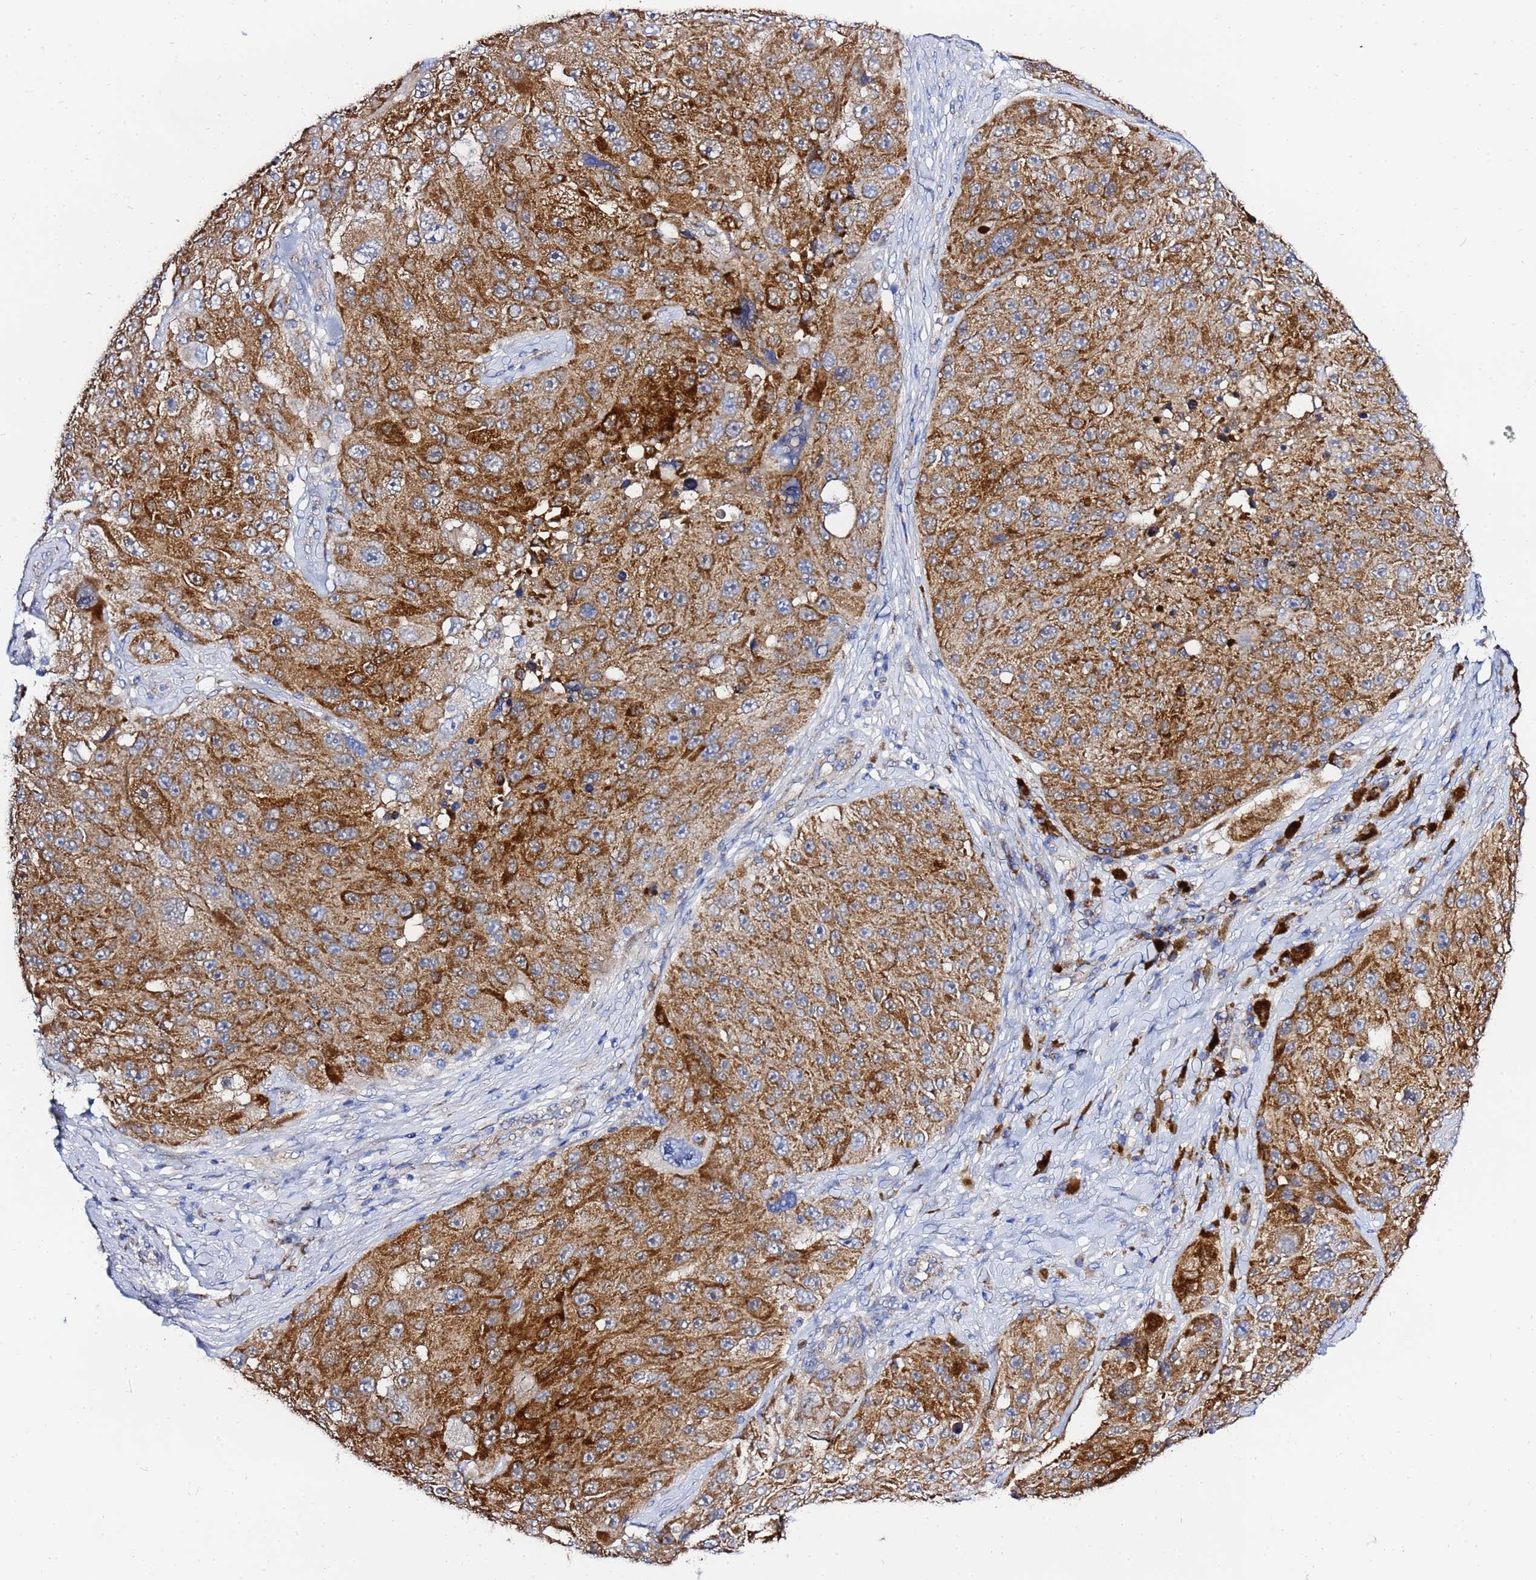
{"staining": {"intensity": "moderate", "quantity": ">75%", "location": "cytoplasmic/membranous"}, "tissue": "melanoma", "cell_type": "Tumor cells", "image_type": "cancer", "snomed": [{"axis": "morphology", "description": "Malignant melanoma, Metastatic site"}, {"axis": "topography", "description": "Lymph node"}], "caption": "Malignant melanoma (metastatic site) was stained to show a protein in brown. There is medium levels of moderate cytoplasmic/membranous positivity in approximately >75% of tumor cells. The staining was performed using DAB (3,3'-diaminobenzidine), with brown indicating positive protein expression. Nuclei are stained blue with hematoxylin.", "gene": "FAHD2A", "patient": {"sex": "male", "age": 62}}